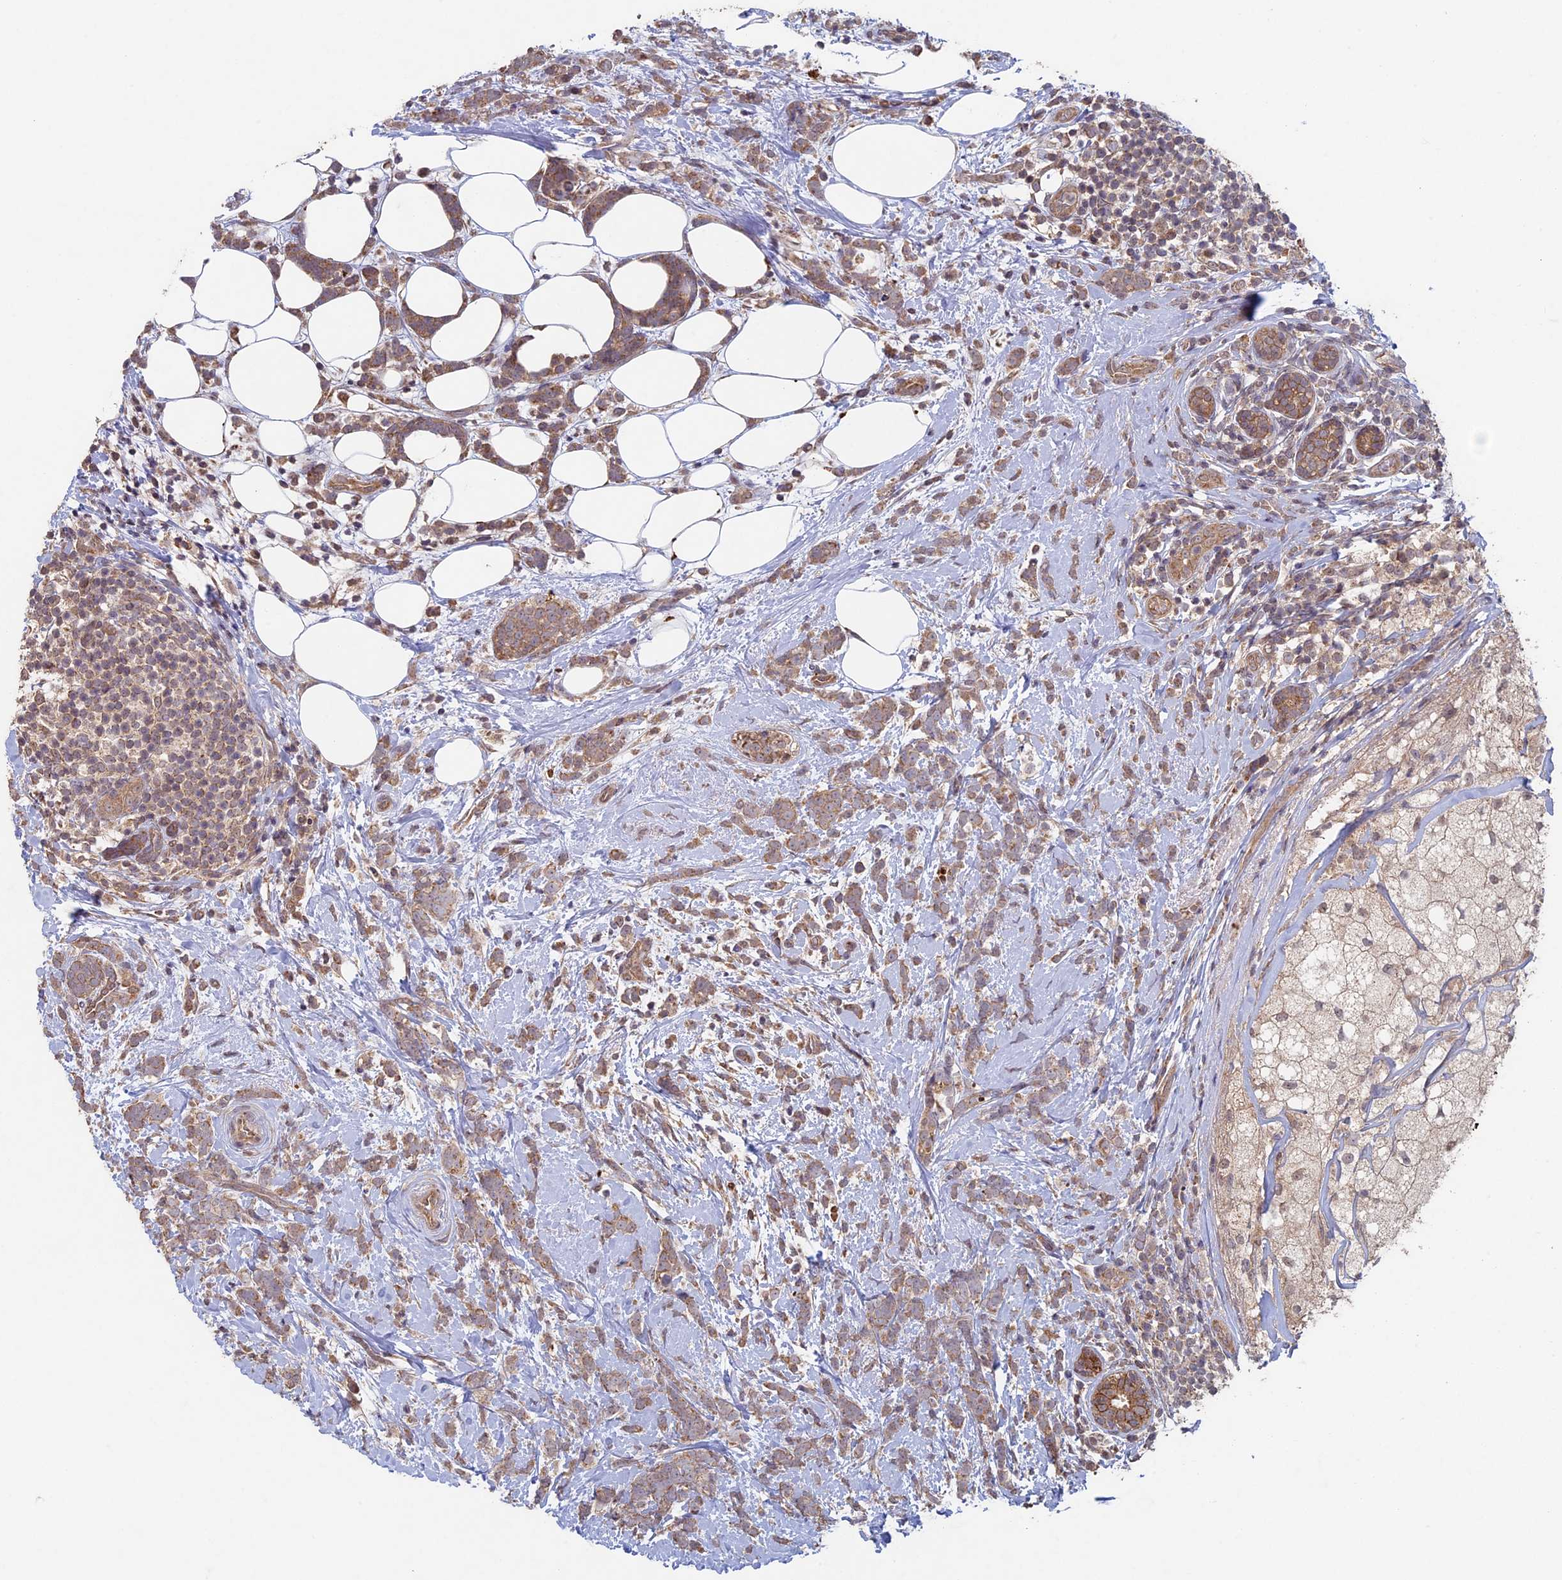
{"staining": {"intensity": "moderate", "quantity": ">75%", "location": "cytoplasmic/membranous"}, "tissue": "breast cancer", "cell_type": "Tumor cells", "image_type": "cancer", "snomed": [{"axis": "morphology", "description": "Lobular carcinoma"}, {"axis": "topography", "description": "Breast"}], "caption": "An immunohistochemistry histopathology image of neoplastic tissue is shown. Protein staining in brown labels moderate cytoplasmic/membranous positivity in lobular carcinoma (breast) within tumor cells.", "gene": "RCCD1", "patient": {"sex": "female", "age": 58}}